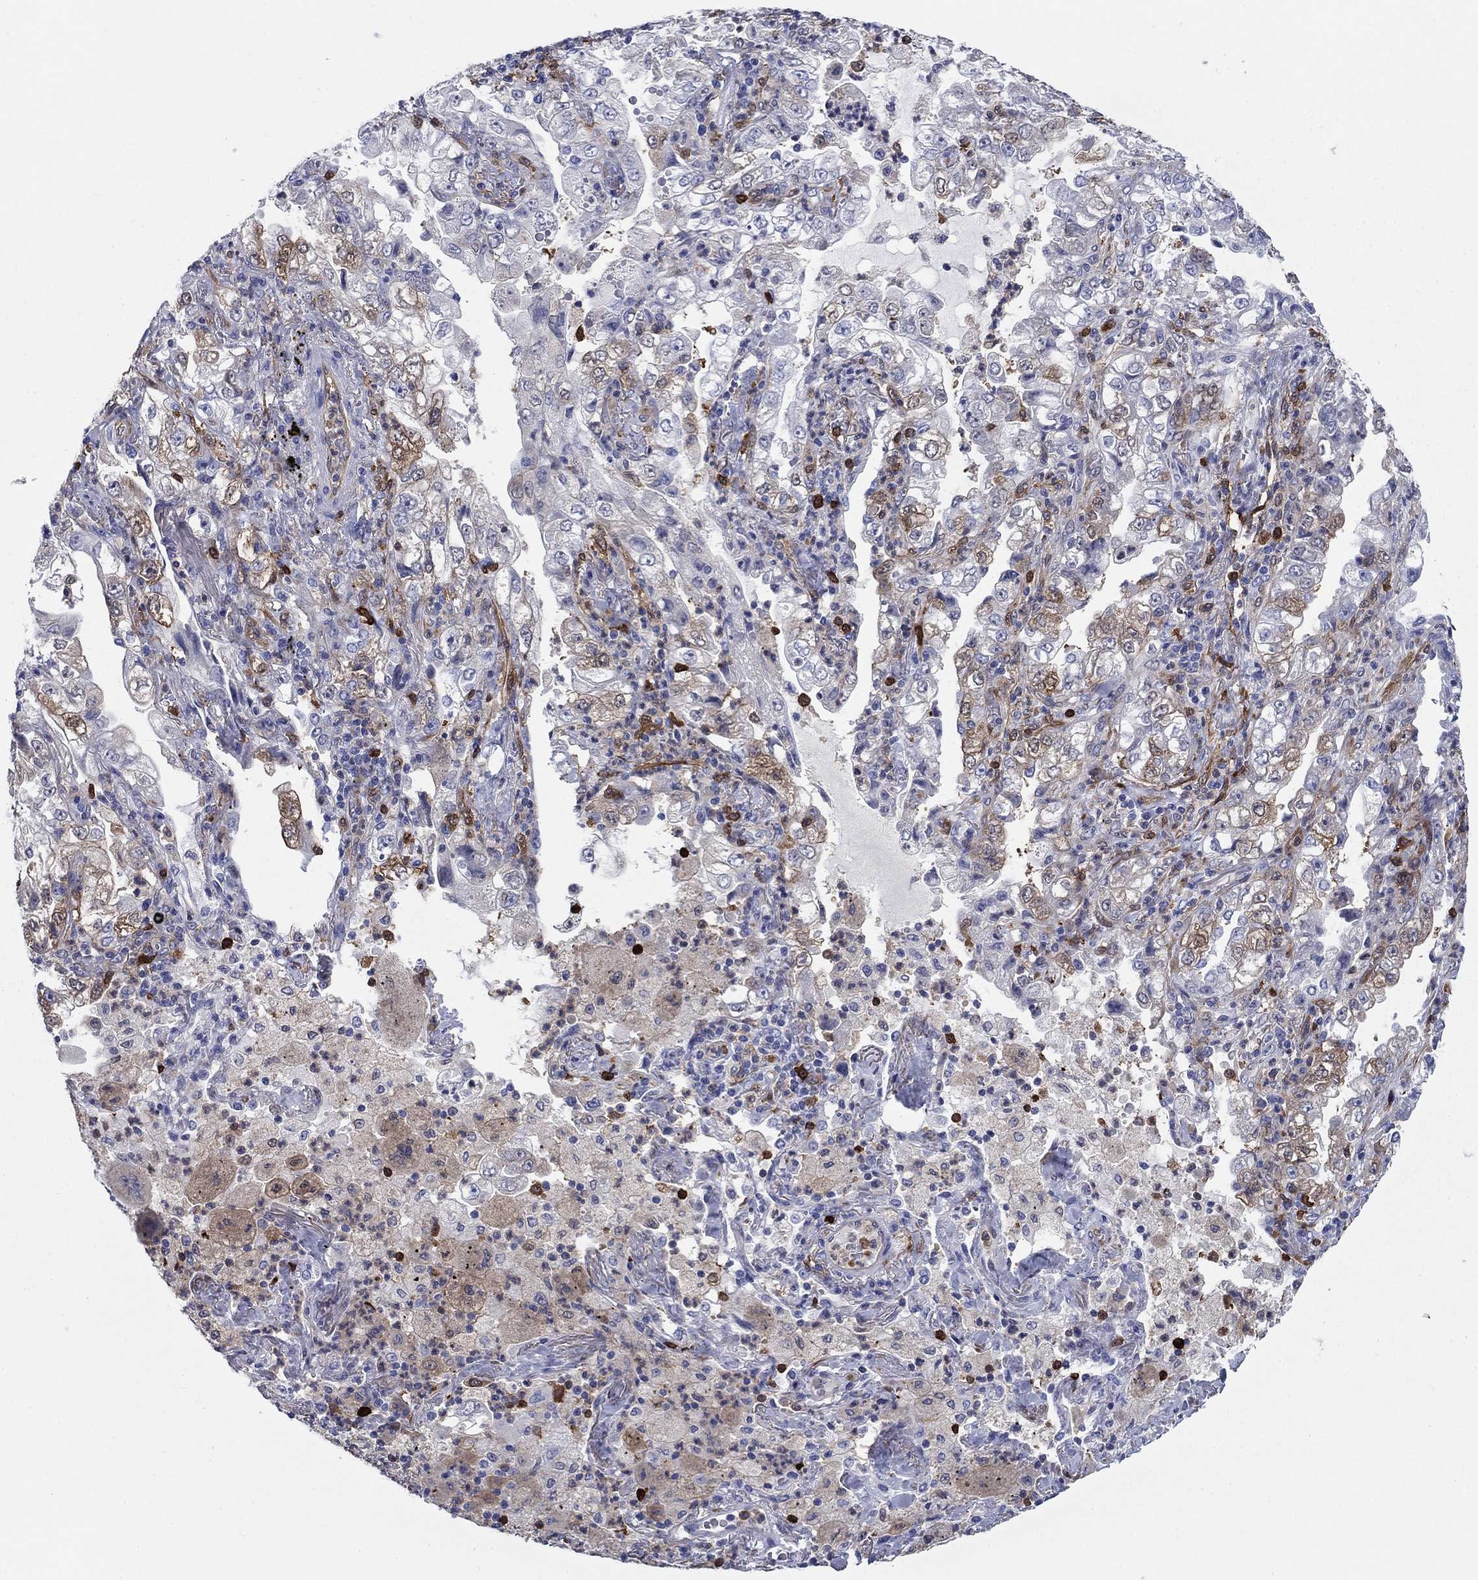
{"staining": {"intensity": "moderate", "quantity": "<25%", "location": "cytoplasmic/membranous"}, "tissue": "lung cancer", "cell_type": "Tumor cells", "image_type": "cancer", "snomed": [{"axis": "morphology", "description": "Adenocarcinoma, NOS"}, {"axis": "topography", "description": "Lung"}], "caption": "Protein expression analysis of human adenocarcinoma (lung) reveals moderate cytoplasmic/membranous positivity in approximately <25% of tumor cells.", "gene": "STMN1", "patient": {"sex": "female", "age": 73}}